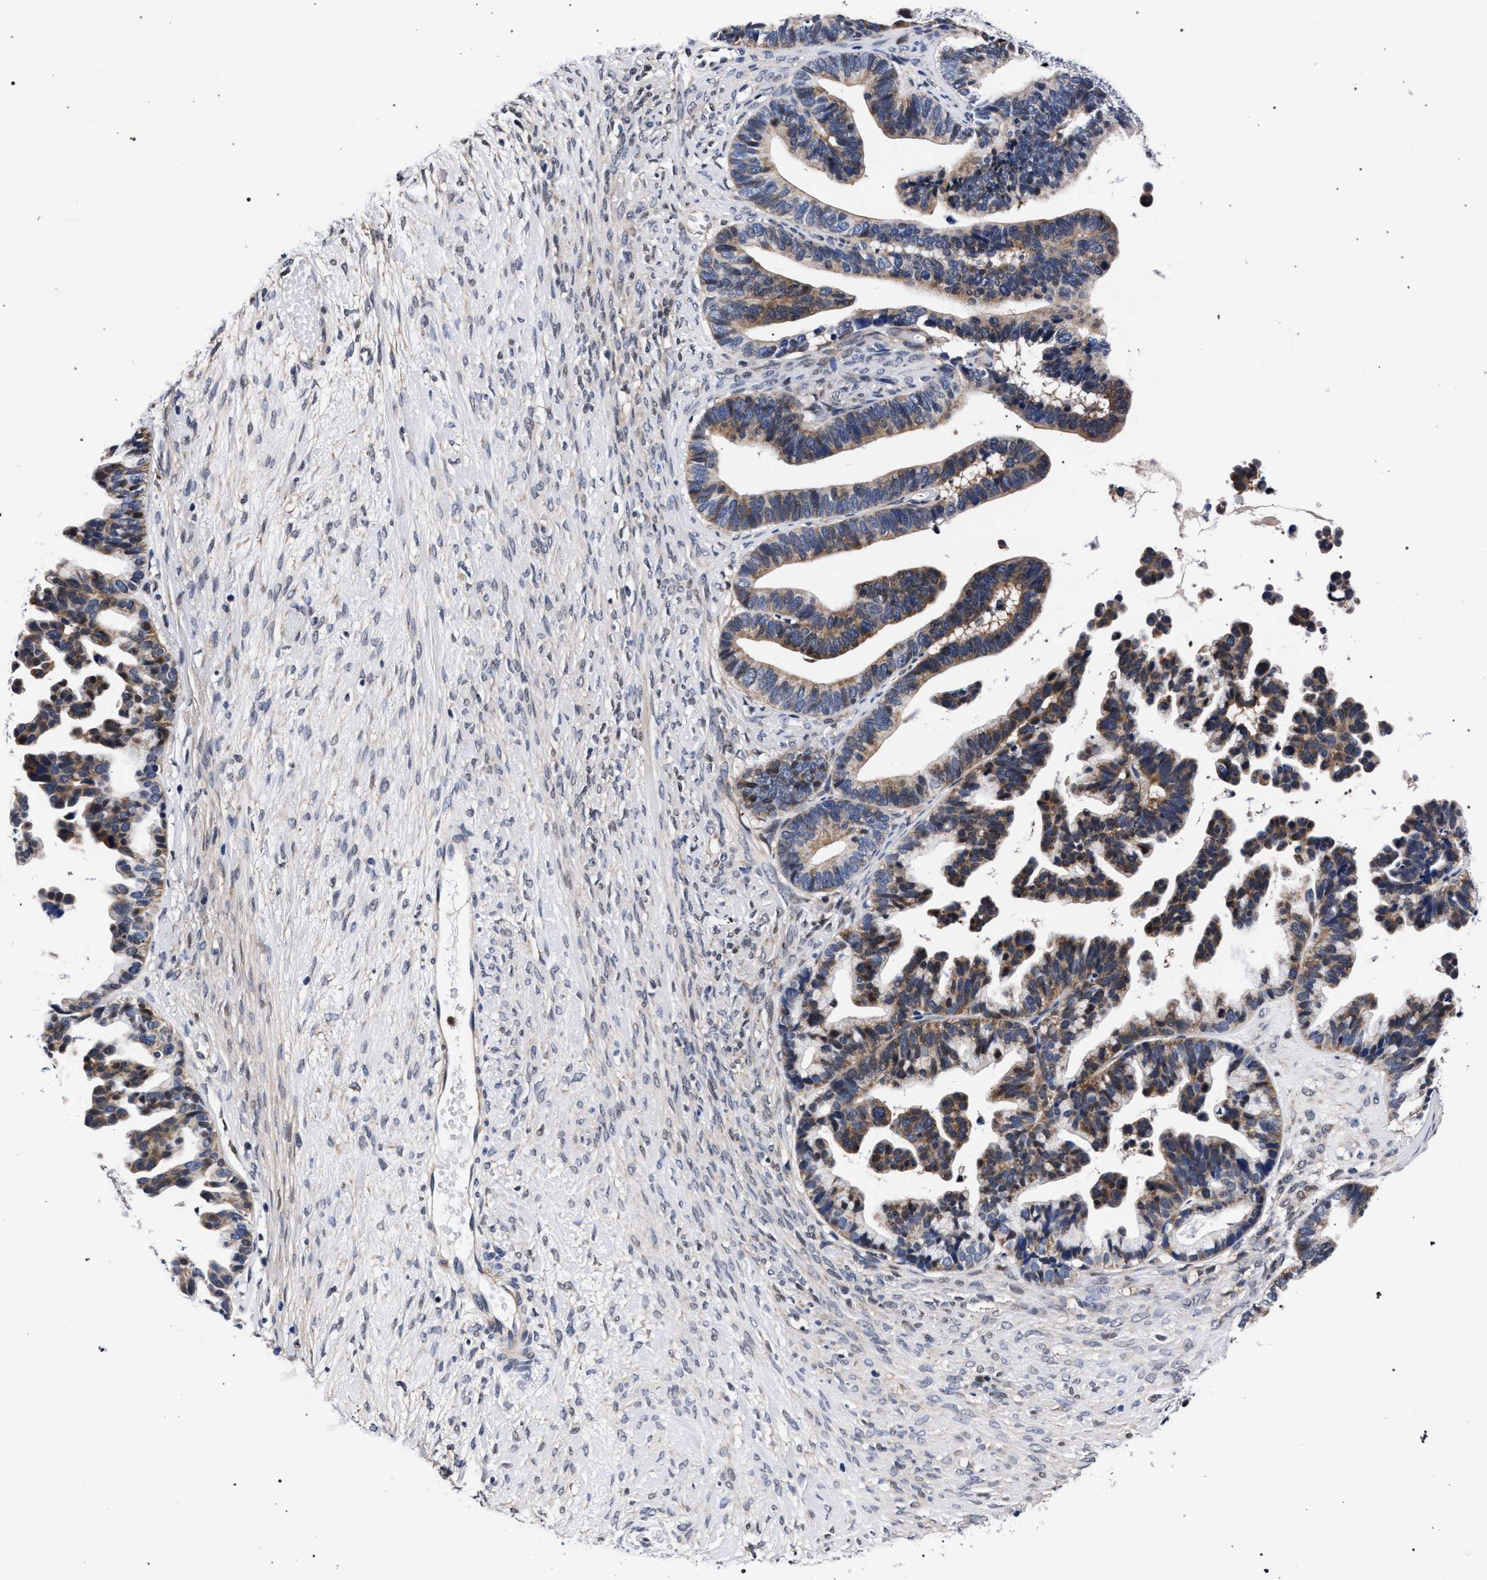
{"staining": {"intensity": "weak", "quantity": ">75%", "location": "cytoplasmic/membranous"}, "tissue": "ovarian cancer", "cell_type": "Tumor cells", "image_type": "cancer", "snomed": [{"axis": "morphology", "description": "Cystadenocarcinoma, serous, NOS"}, {"axis": "topography", "description": "Ovary"}], "caption": "Protein analysis of ovarian cancer (serous cystadenocarcinoma) tissue displays weak cytoplasmic/membranous positivity in approximately >75% of tumor cells.", "gene": "ZNF462", "patient": {"sex": "female", "age": 56}}